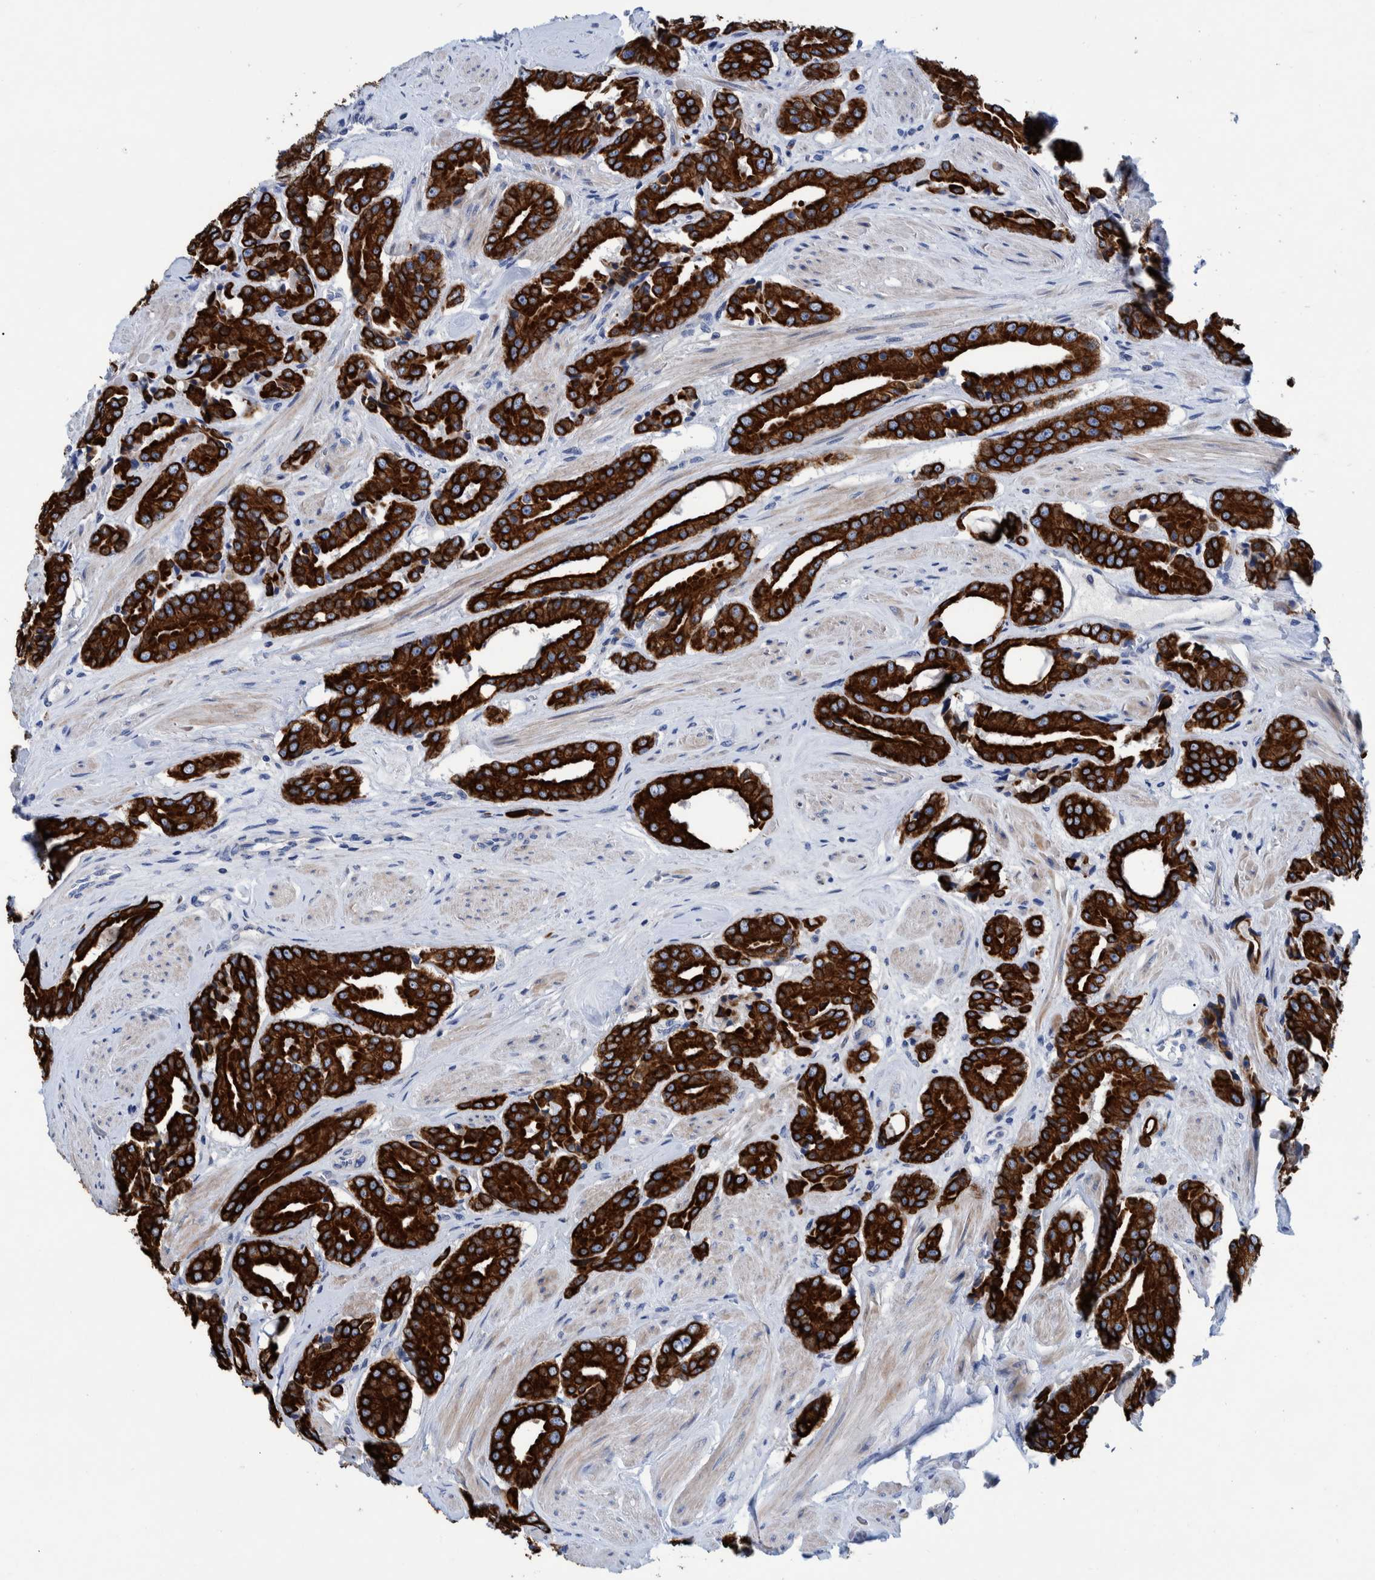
{"staining": {"intensity": "strong", "quantity": ">75%", "location": "cytoplasmic/membranous"}, "tissue": "prostate cancer", "cell_type": "Tumor cells", "image_type": "cancer", "snomed": [{"axis": "morphology", "description": "Adenocarcinoma, High grade"}, {"axis": "topography", "description": "Prostate"}], "caption": "Immunohistochemical staining of prostate adenocarcinoma (high-grade) displays high levels of strong cytoplasmic/membranous protein expression in about >75% of tumor cells.", "gene": "MKS1", "patient": {"sex": "male", "age": 71}}